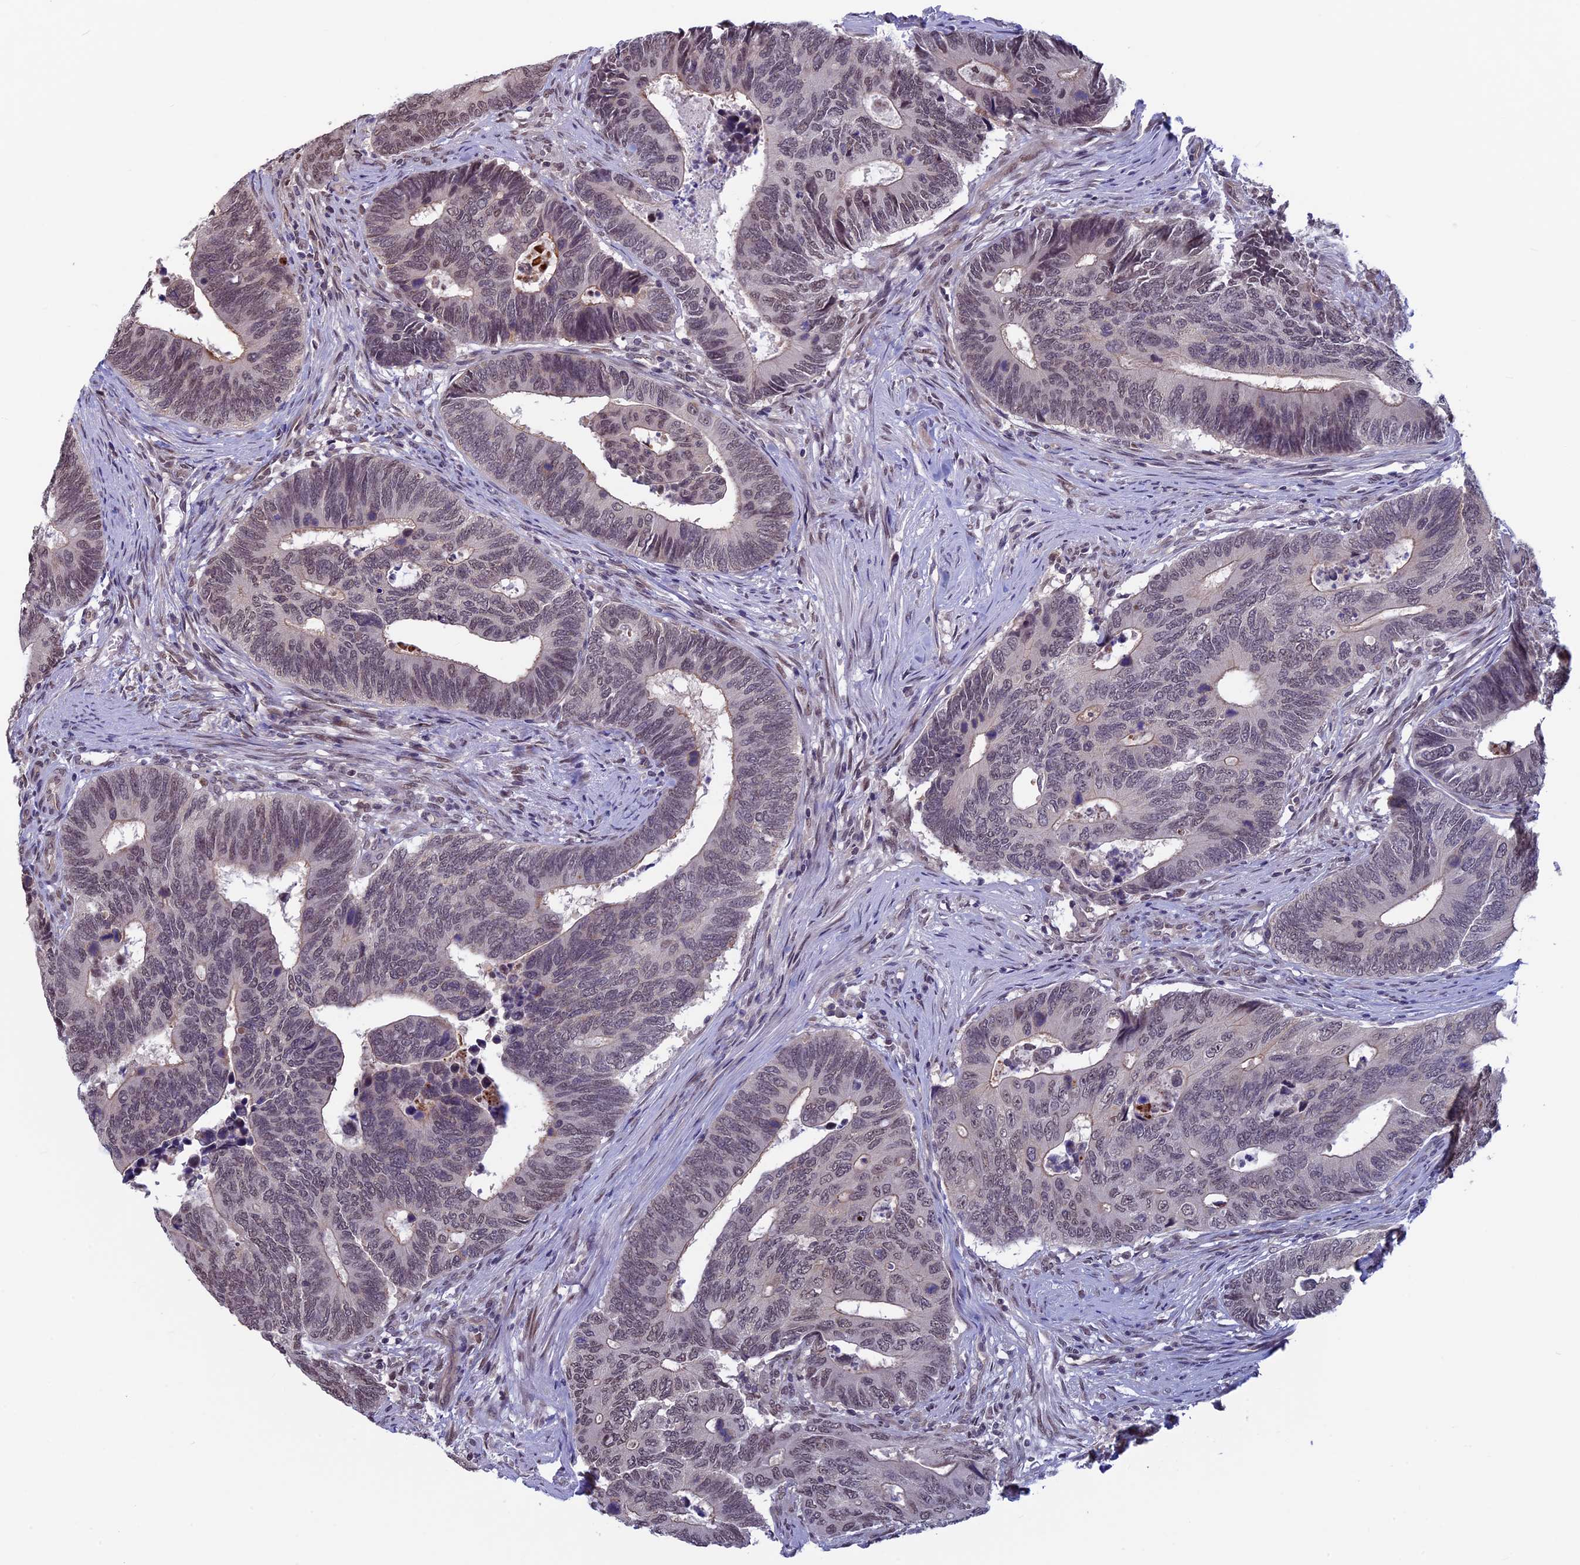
{"staining": {"intensity": "weak", "quantity": "25%-75%", "location": "nuclear"}, "tissue": "colorectal cancer", "cell_type": "Tumor cells", "image_type": "cancer", "snomed": [{"axis": "morphology", "description": "Adenocarcinoma, NOS"}, {"axis": "topography", "description": "Colon"}], "caption": "A high-resolution micrograph shows IHC staining of adenocarcinoma (colorectal), which displays weak nuclear positivity in approximately 25%-75% of tumor cells.", "gene": "SPIRE1", "patient": {"sex": "male", "age": 87}}